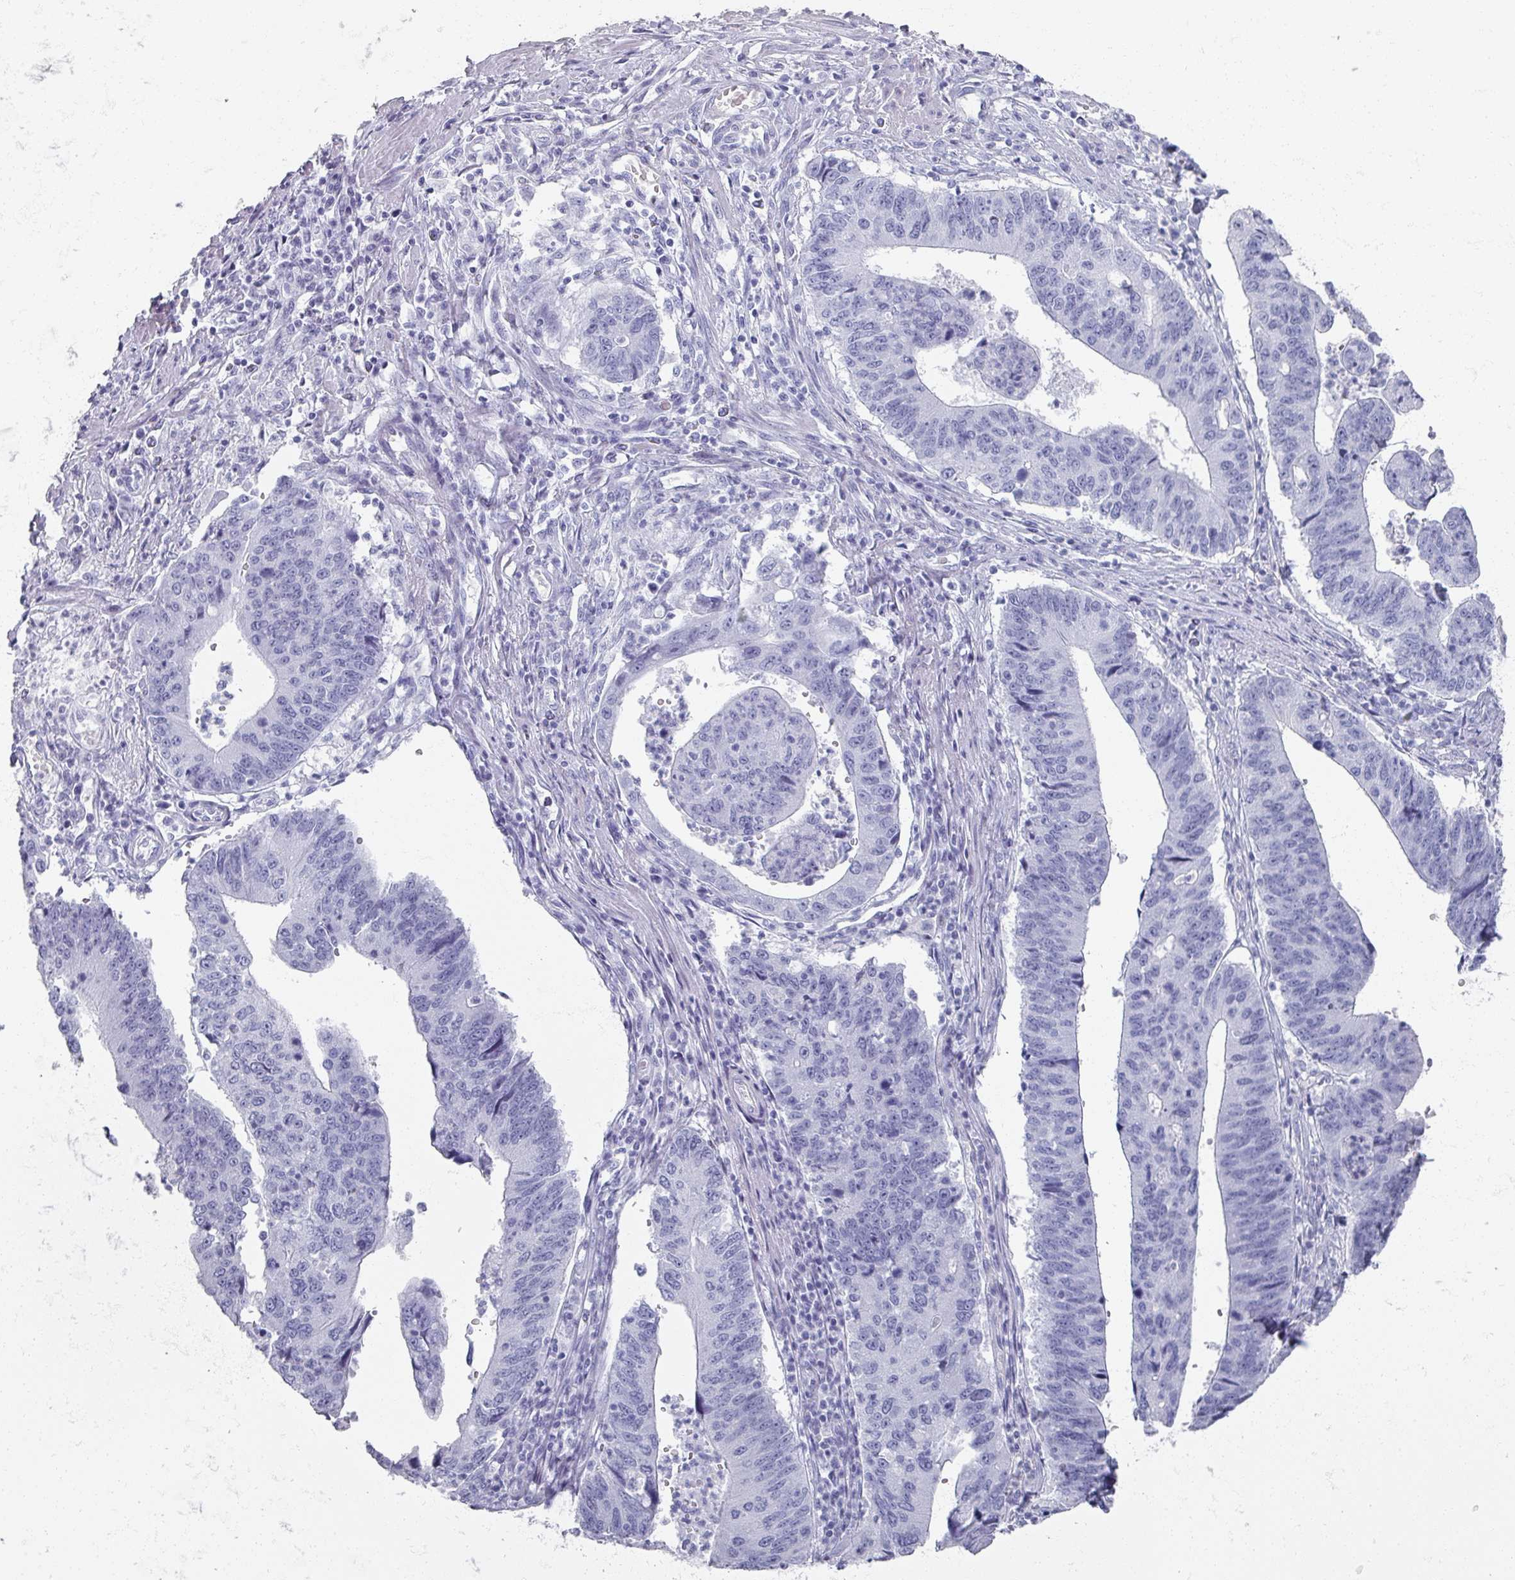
{"staining": {"intensity": "negative", "quantity": "none", "location": "none"}, "tissue": "stomach cancer", "cell_type": "Tumor cells", "image_type": "cancer", "snomed": [{"axis": "morphology", "description": "Adenocarcinoma, NOS"}, {"axis": "topography", "description": "Stomach"}], "caption": "Immunohistochemical staining of human stomach cancer (adenocarcinoma) exhibits no significant expression in tumor cells.", "gene": "OMG", "patient": {"sex": "male", "age": 59}}